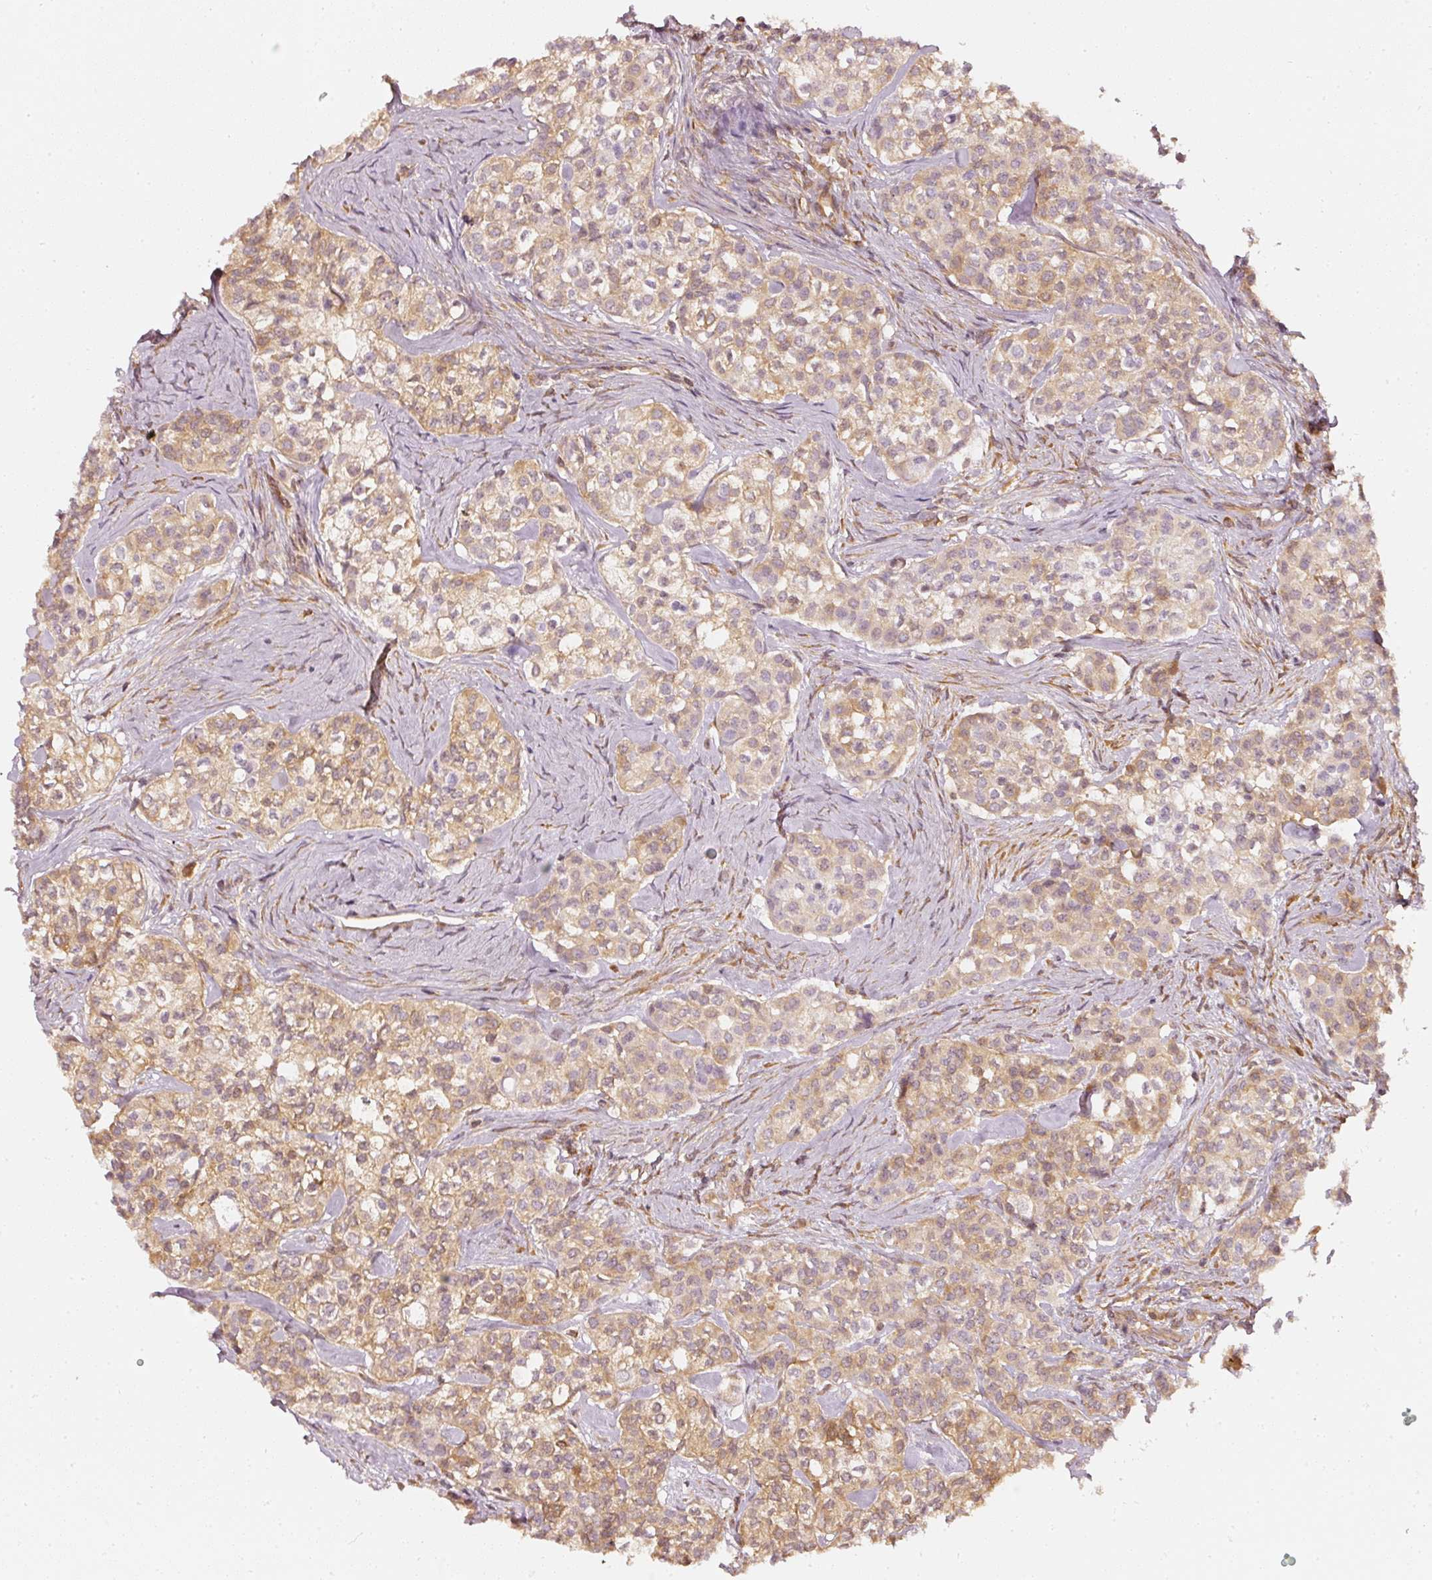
{"staining": {"intensity": "moderate", "quantity": "25%-75%", "location": "cytoplasmic/membranous,nuclear"}, "tissue": "head and neck cancer", "cell_type": "Tumor cells", "image_type": "cancer", "snomed": [{"axis": "morphology", "description": "Adenocarcinoma, NOS"}, {"axis": "topography", "description": "Head-Neck"}], "caption": "DAB immunohistochemical staining of adenocarcinoma (head and neck) displays moderate cytoplasmic/membranous and nuclear protein staining in about 25%-75% of tumor cells. (IHC, brightfield microscopy, high magnification).", "gene": "ASMTL", "patient": {"sex": "male", "age": 81}}